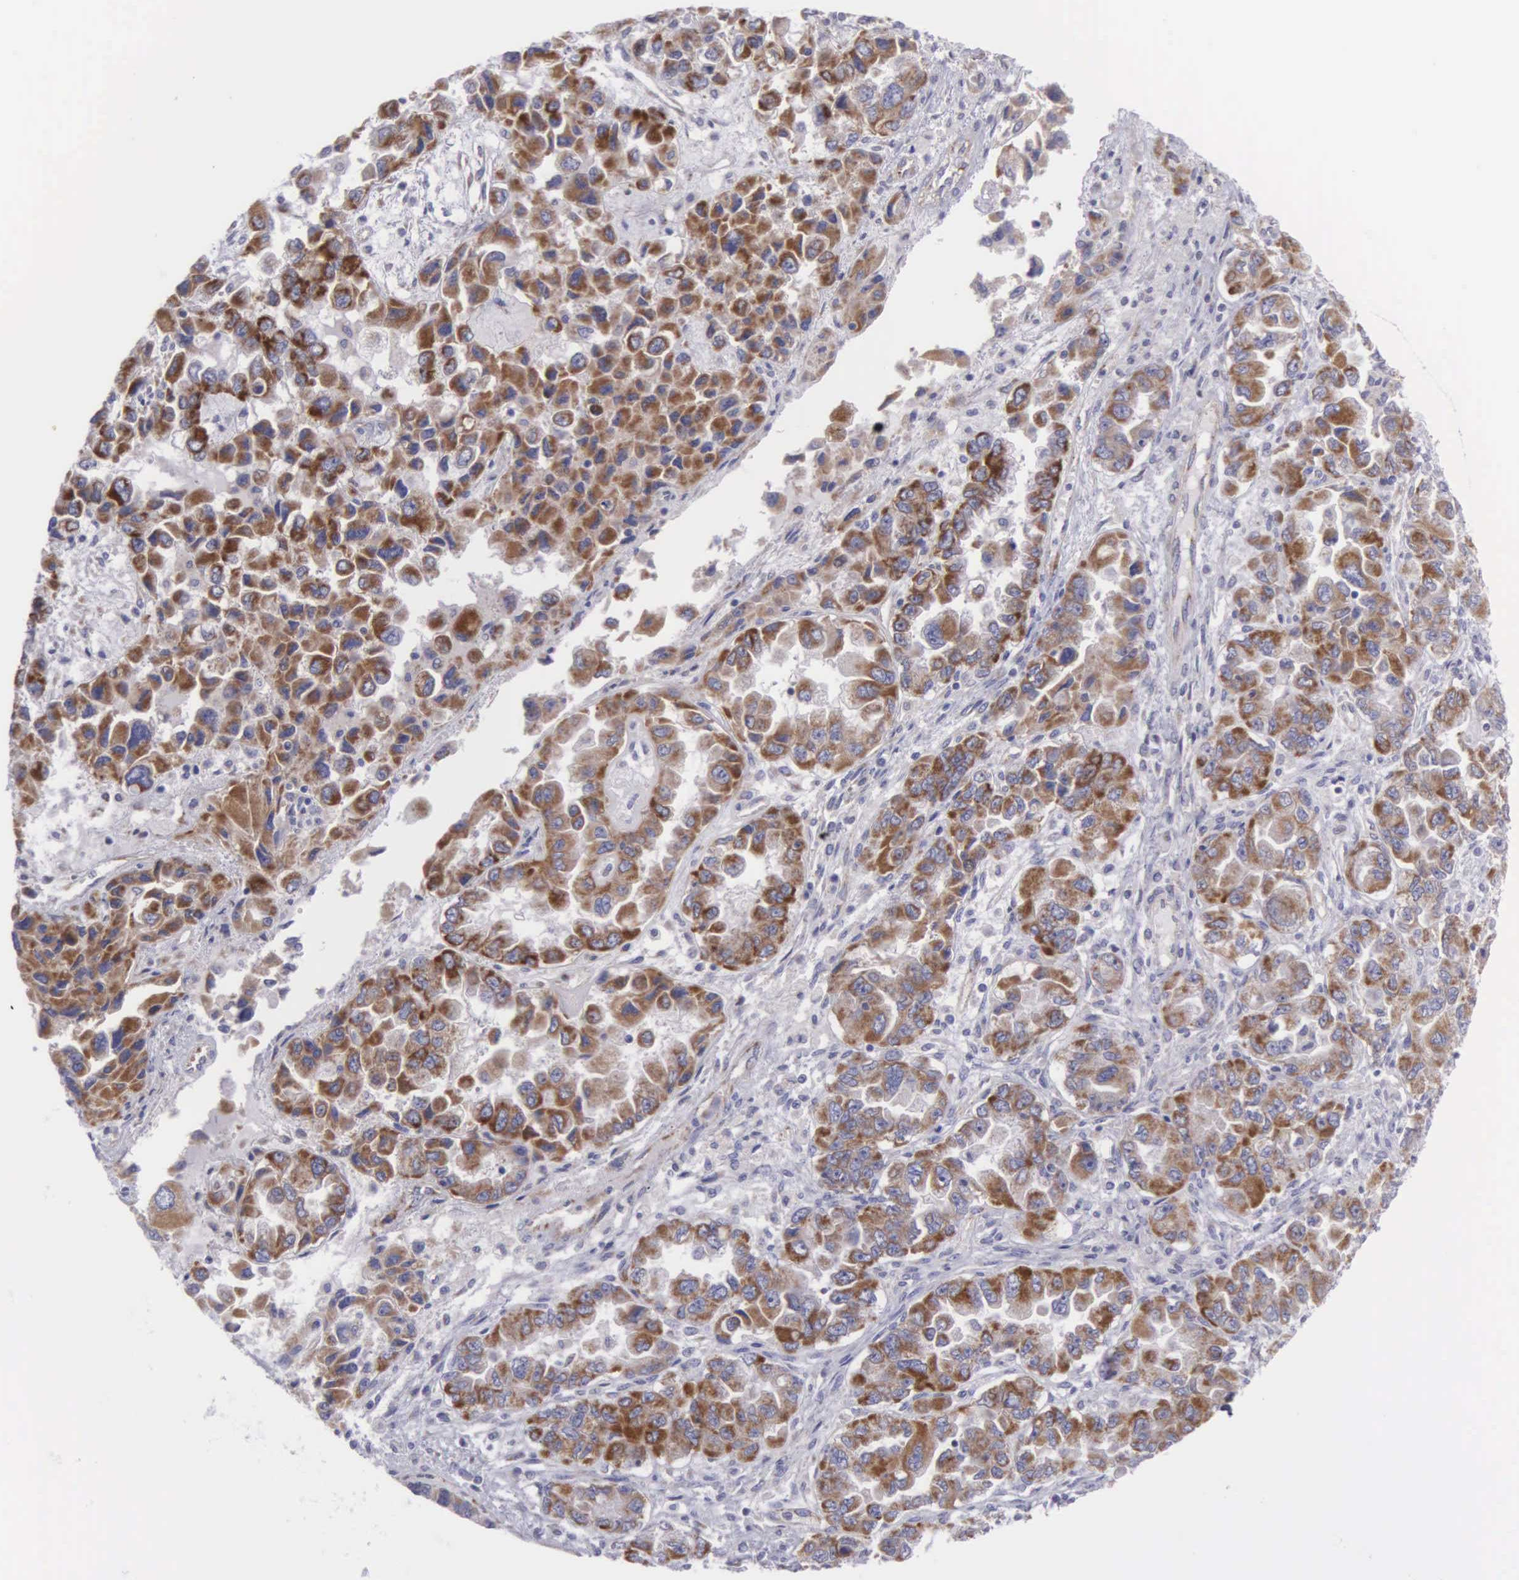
{"staining": {"intensity": "strong", "quantity": ">75%", "location": "cytoplasmic/membranous"}, "tissue": "ovarian cancer", "cell_type": "Tumor cells", "image_type": "cancer", "snomed": [{"axis": "morphology", "description": "Cystadenocarcinoma, serous, NOS"}, {"axis": "topography", "description": "Ovary"}], "caption": "Immunohistochemical staining of ovarian serous cystadenocarcinoma demonstrates strong cytoplasmic/membranous protein staining in about >75% of tumor cells.", "gene": "SYNJ2BP", "patient": {"sex": "female", "age": 84}}